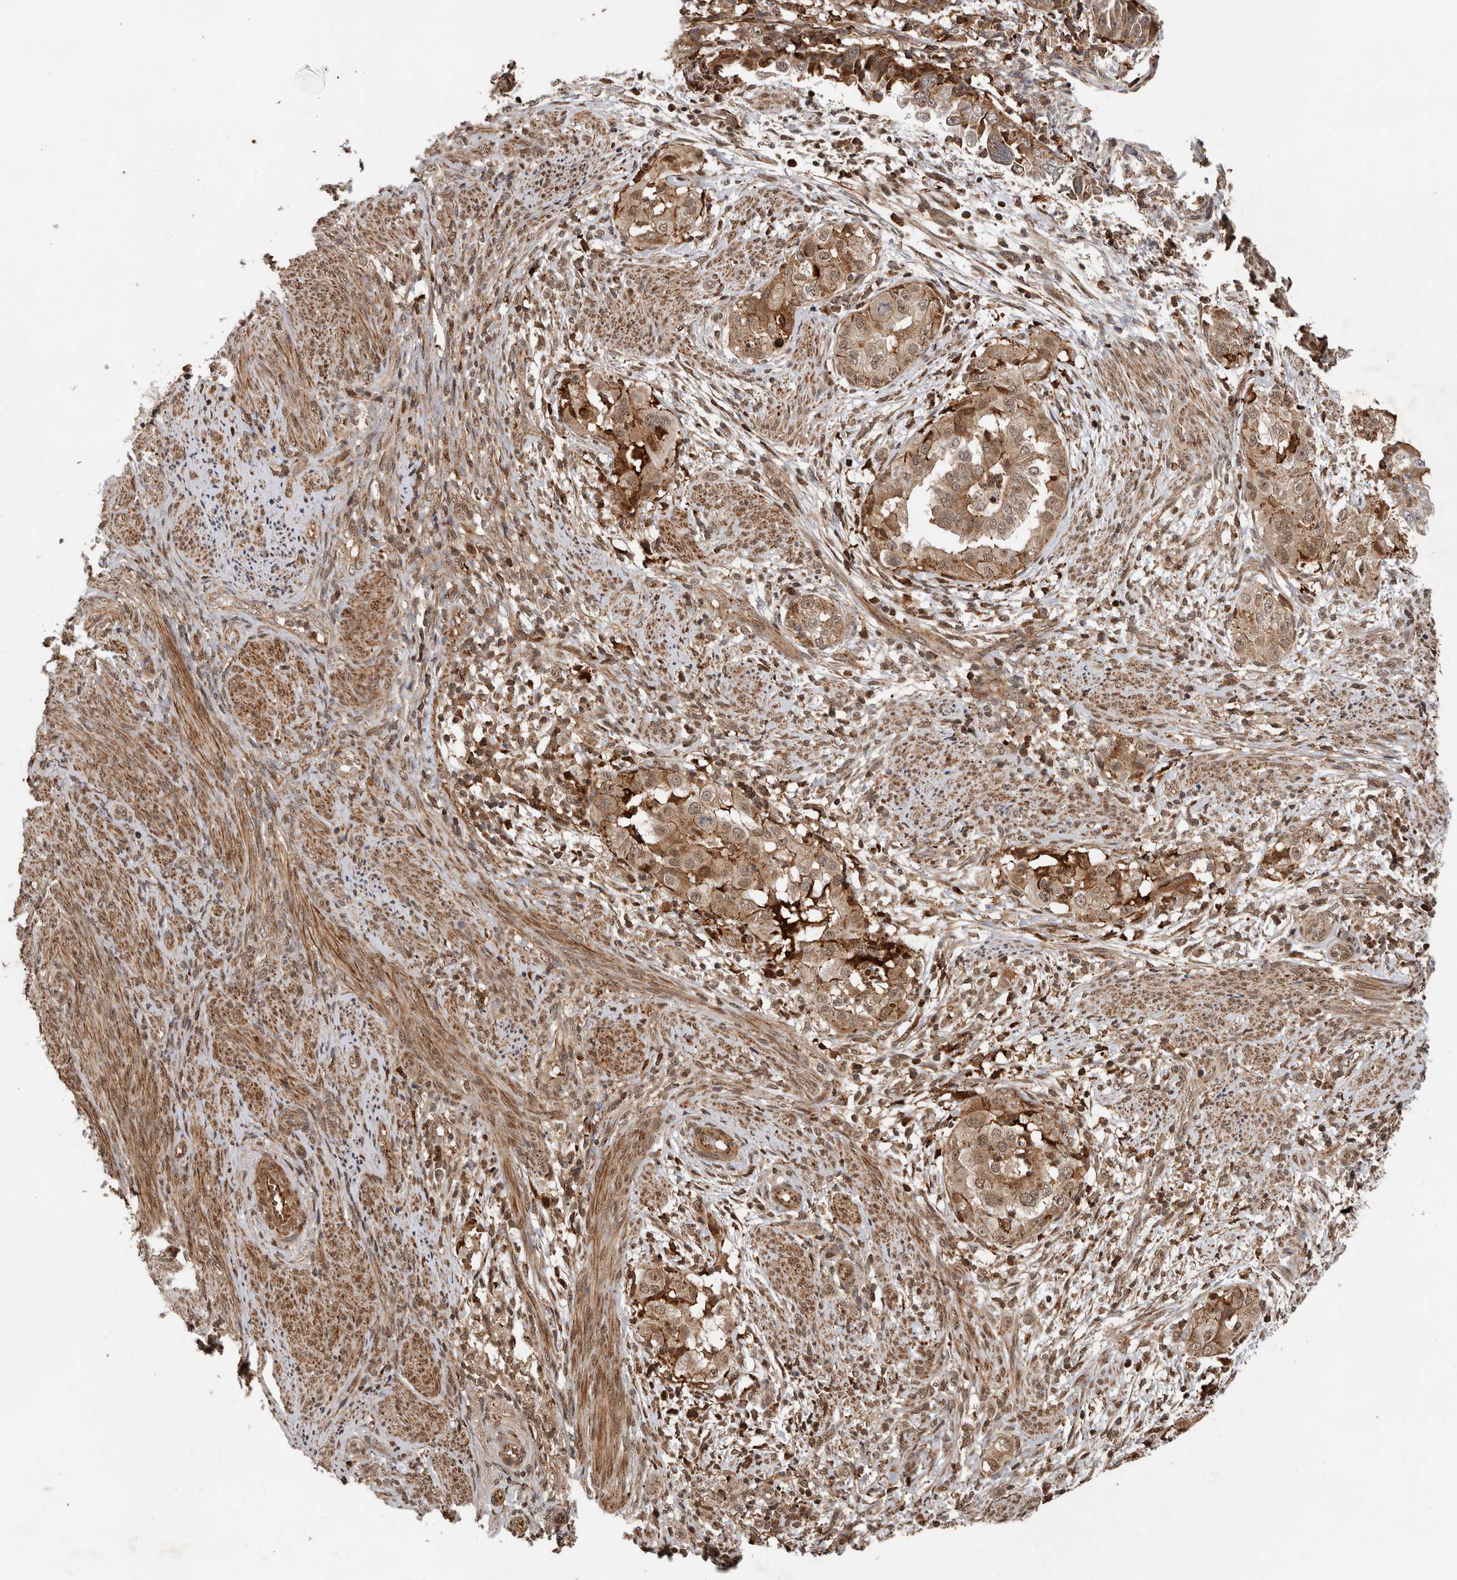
{"staining": {"intensity": "moderate", "quantity": ">75%", "location": "cytoplasmic/membranous,nuclear"}, "tissue": "endometrial cancer", "cell_type": "Tumor cells", "image_type": "cancer", "snomed": [{"axis": "morphology", "description": "Adenocarcinoma, NOS"}, {"axis": "topography", "description": "Endometrium"}], "caption": "Immunohistochemistry (IHC) micrograph of endometrial cancer stained for a protein (brown), which reveals medium levels of moderate cytoplasmic/membranous and nuclear staining in about >75% of tumor cells.", "gene": "RNF157", "patient": {"sex": "female", "age": 85}}